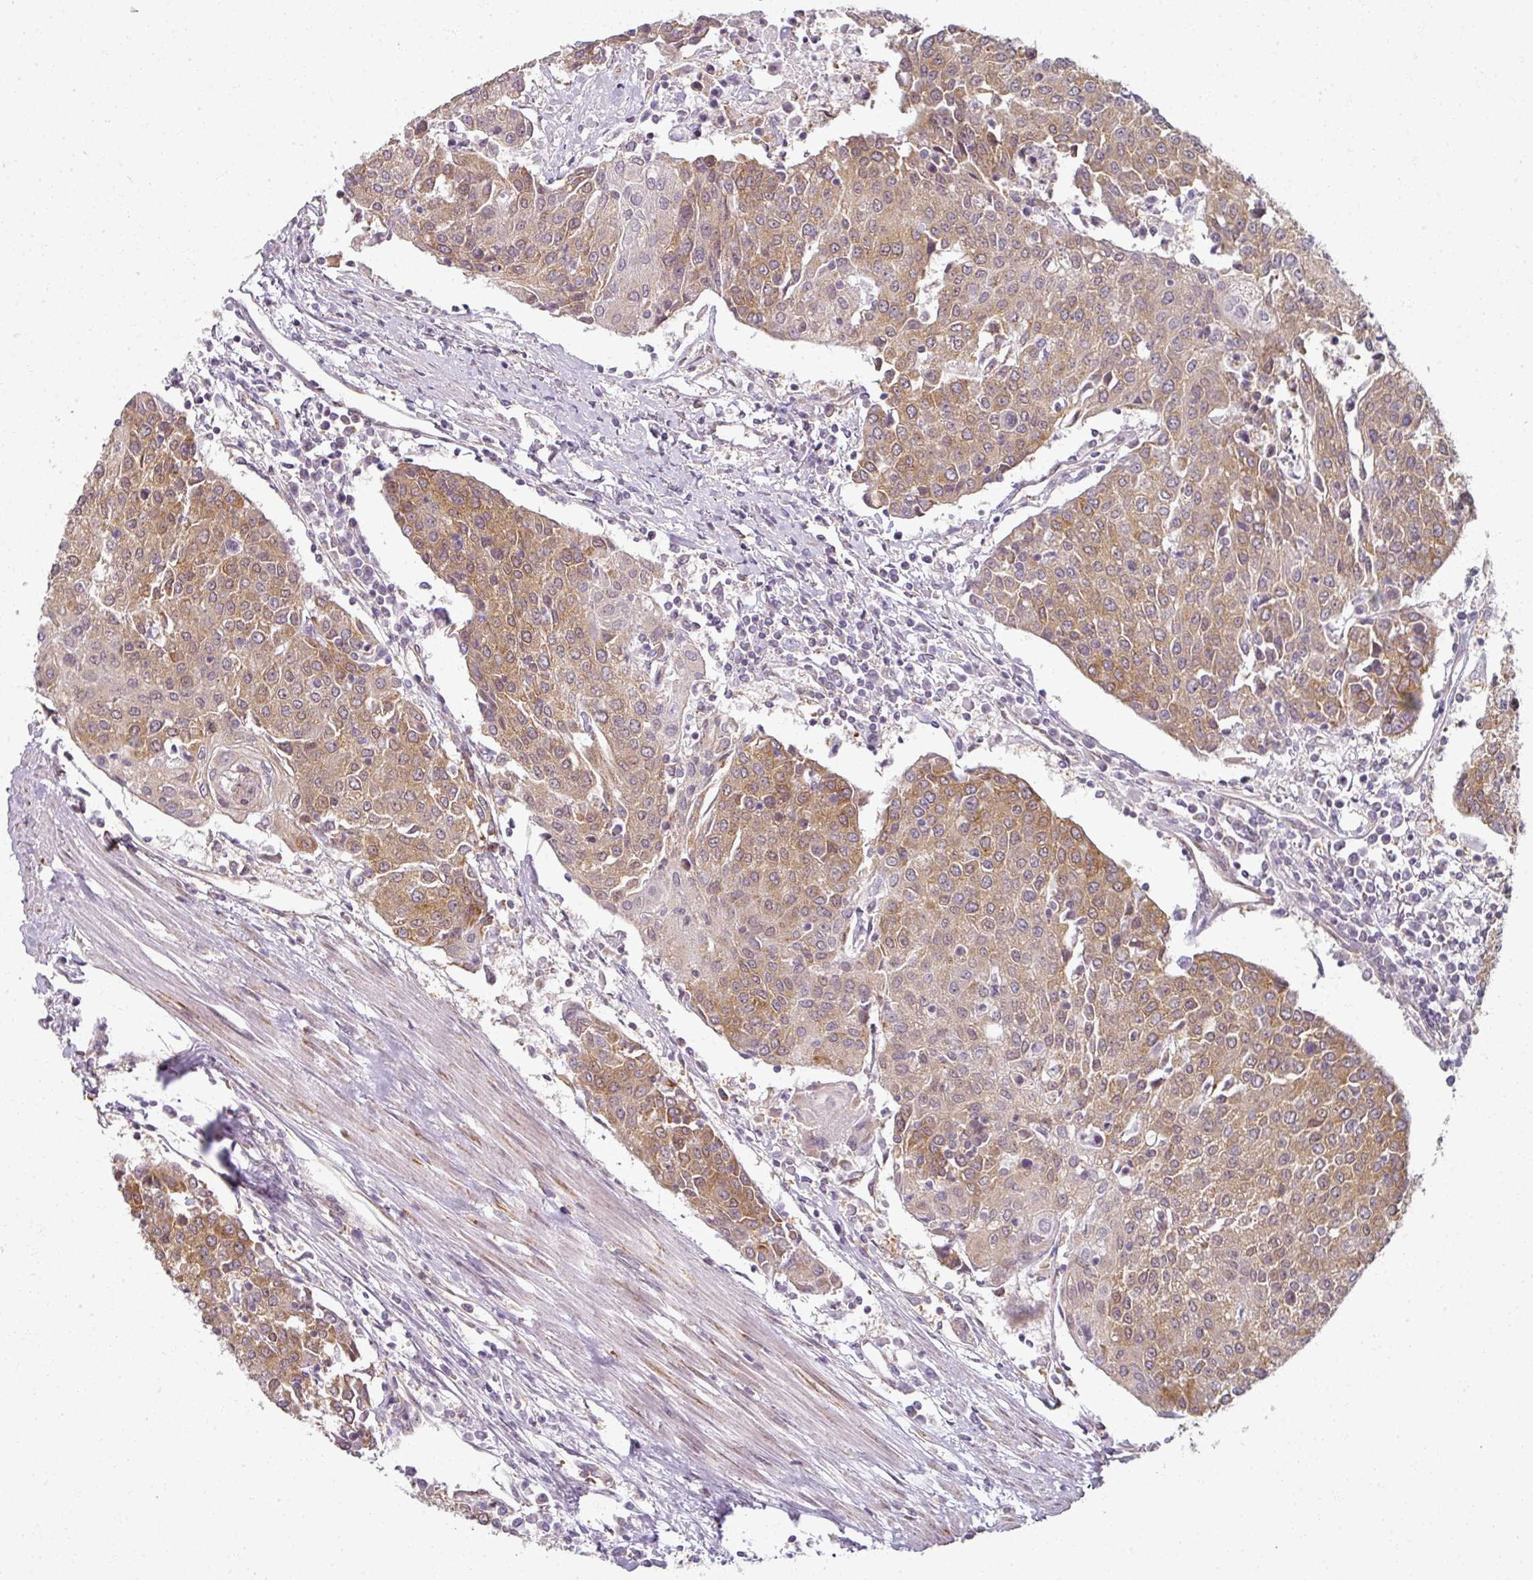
{"staining": {"intensity": "moderate", "quantity": "25%-75%", "location": "cytoplasmic/membranous,nuclear"}, "tissue": "urothelial cancer", "cell_type": "Tumor cells", "image_type": "cancer", "snomed": [{"axis": "morphology", "description": "Urothelial carcinoma, High grade"}, {"axis": "topography", "description": "Urinary bladder"}], "caption": "Immunohistochemical staining of human urothelial cancer displays moderate cytoplasmic/membranous and nuclear protein staining in about 25%-75% of tumor cells.", "gene": "AGPAT4", "patient": {"sex": "female", "age": 85}}